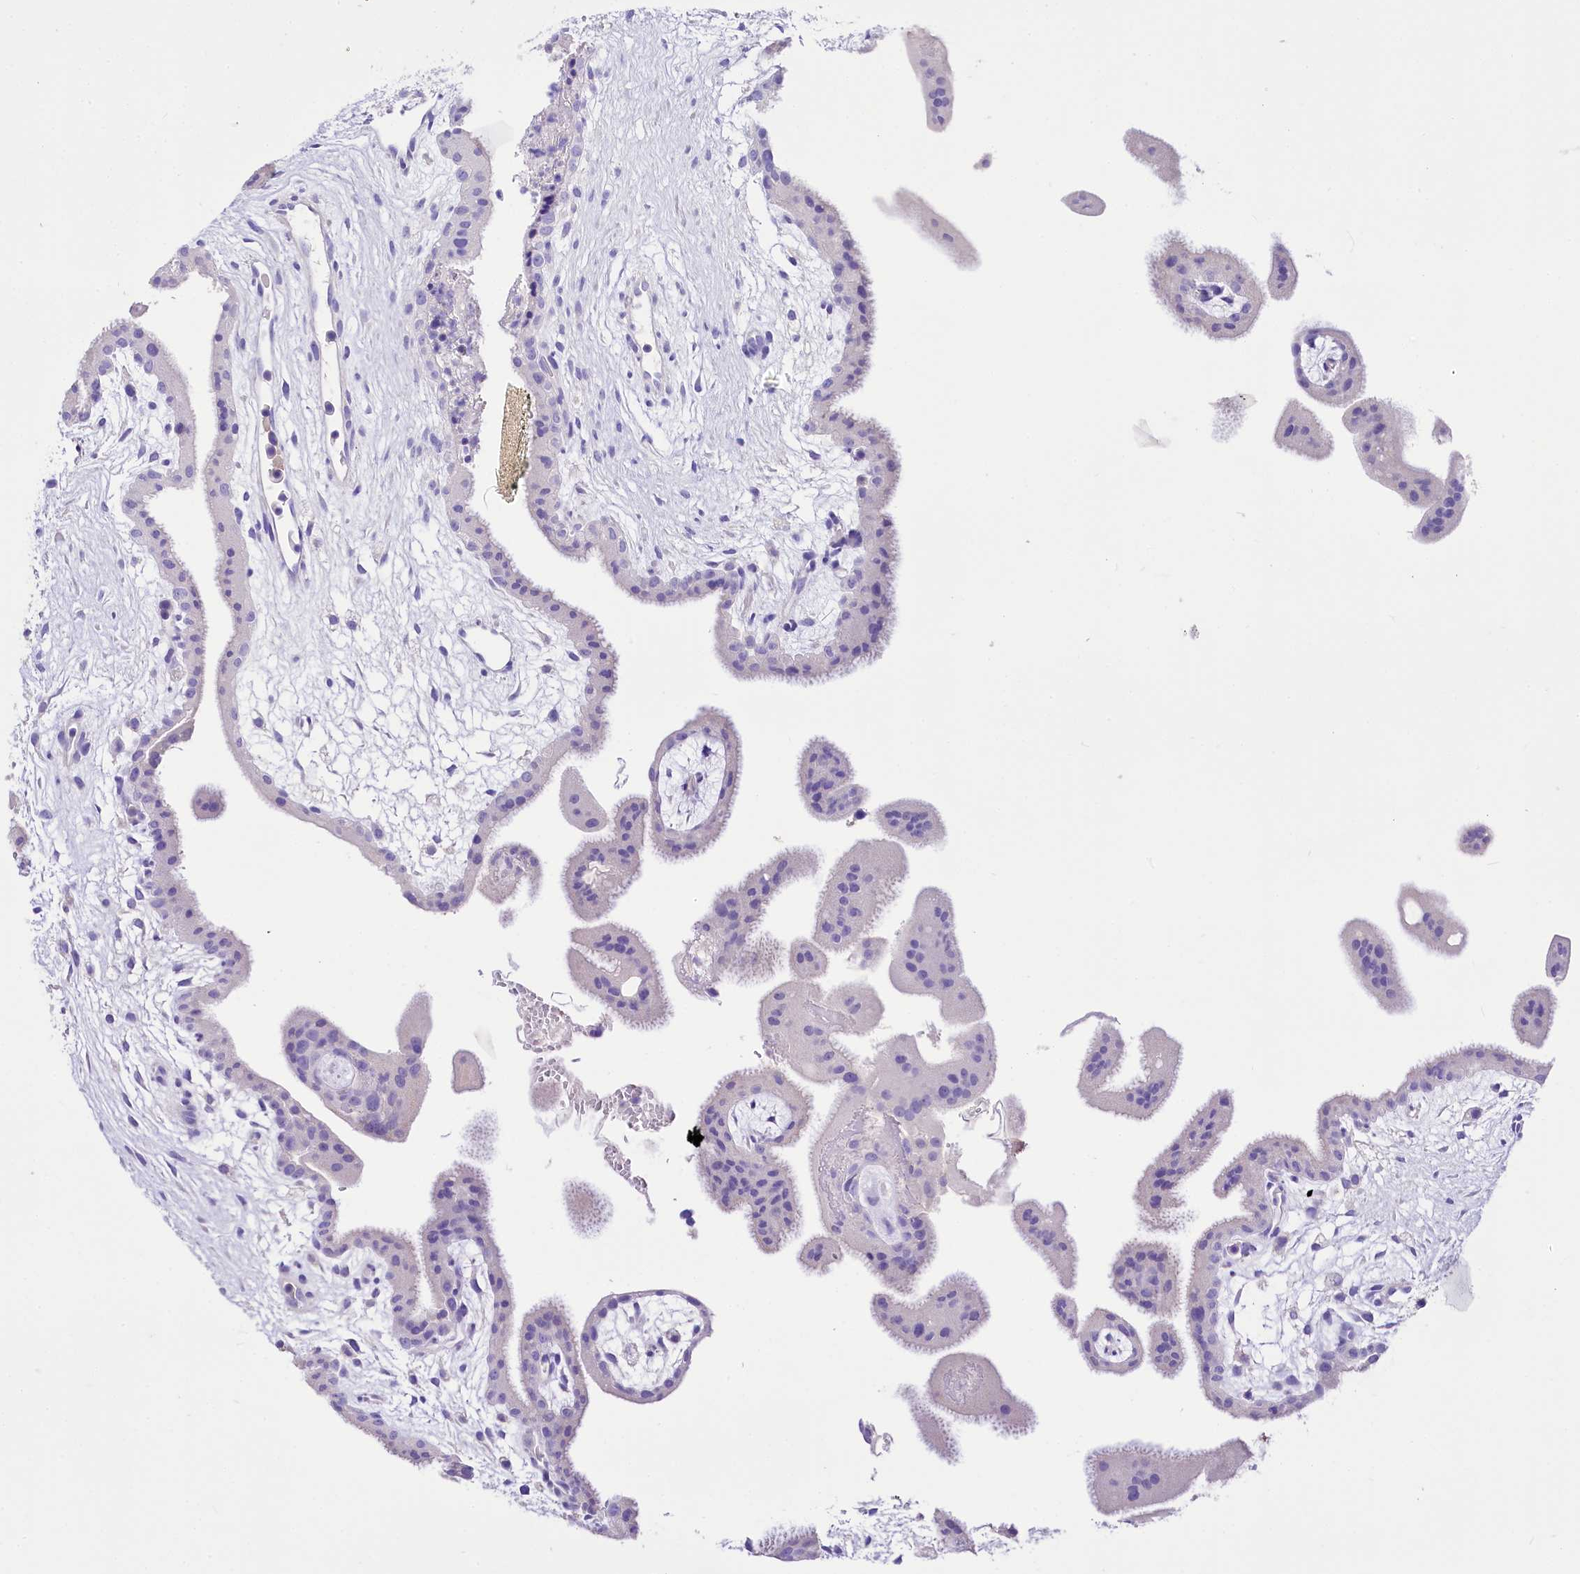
{"staining": {"intensity": "negative", "quantity": "none", "location": "none"}, "tissue": "placenta", "cell_type": "Trophoblastic cells", "image_type": "normal", "snomed": [{"axis": "morphology", "description": "Normal tissue, NOS"}, {"axis": "topography", "description": "Placenta"}], "caption": "High power microscopy histopathology image of an immunohistochemistry (IHC) histopathology image of unremarkable placenta, revealing no significant staining in trophoblastic cells. (DAB (3,3'-diaminobenzidine) IHC with hematoxylin counter stain).", "gene": "A2ML1", "patient": {"sex": "female", "age": 35}}